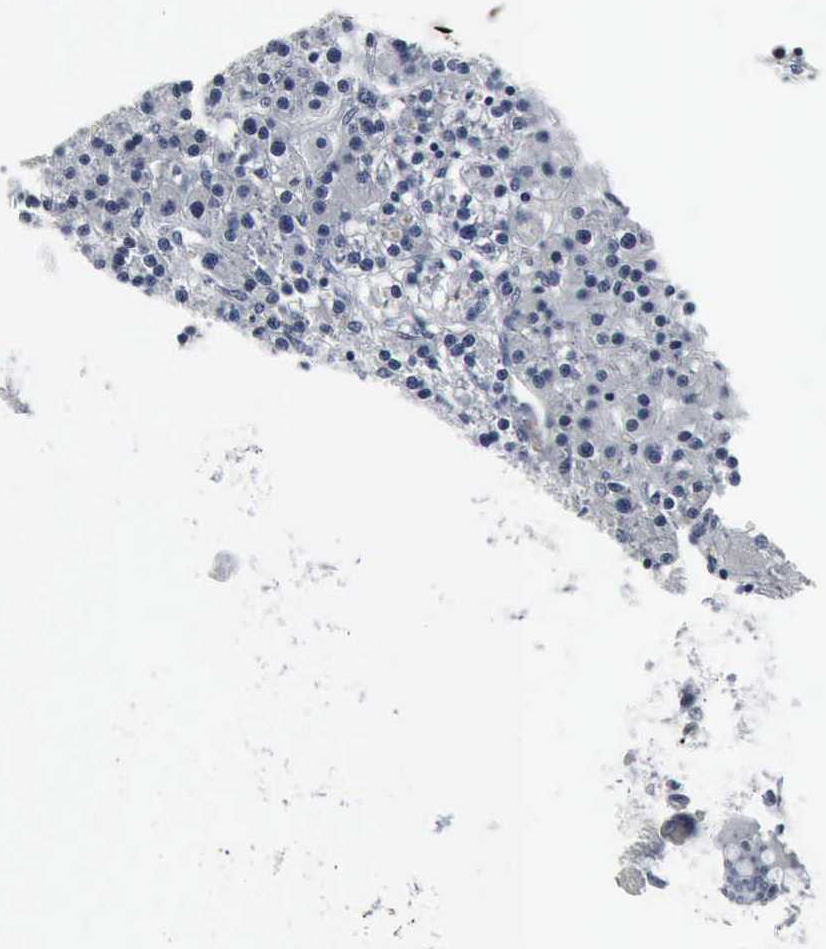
{"staining": {"intensity": "negative", "quantity": "none", "location": "none"}, "tissue": "parathyroid gland", "cell_type": "Glandular cells", "image_type": "normal", "snomed": [{"axis": "morphology", "description": "Normal tissue, NOS"}, {"axis": "topography", "description": "Parathyroid gland"}], "caption": "IHC photomicrograph of benign parathyroid gland: parathyroid gland stained with DAB (3,3'-diaminobenzidine) reveals no significant protein expression in glandular cells.", "gene": "SNAP25", "patient": {"sex": "female", "age": 58}}